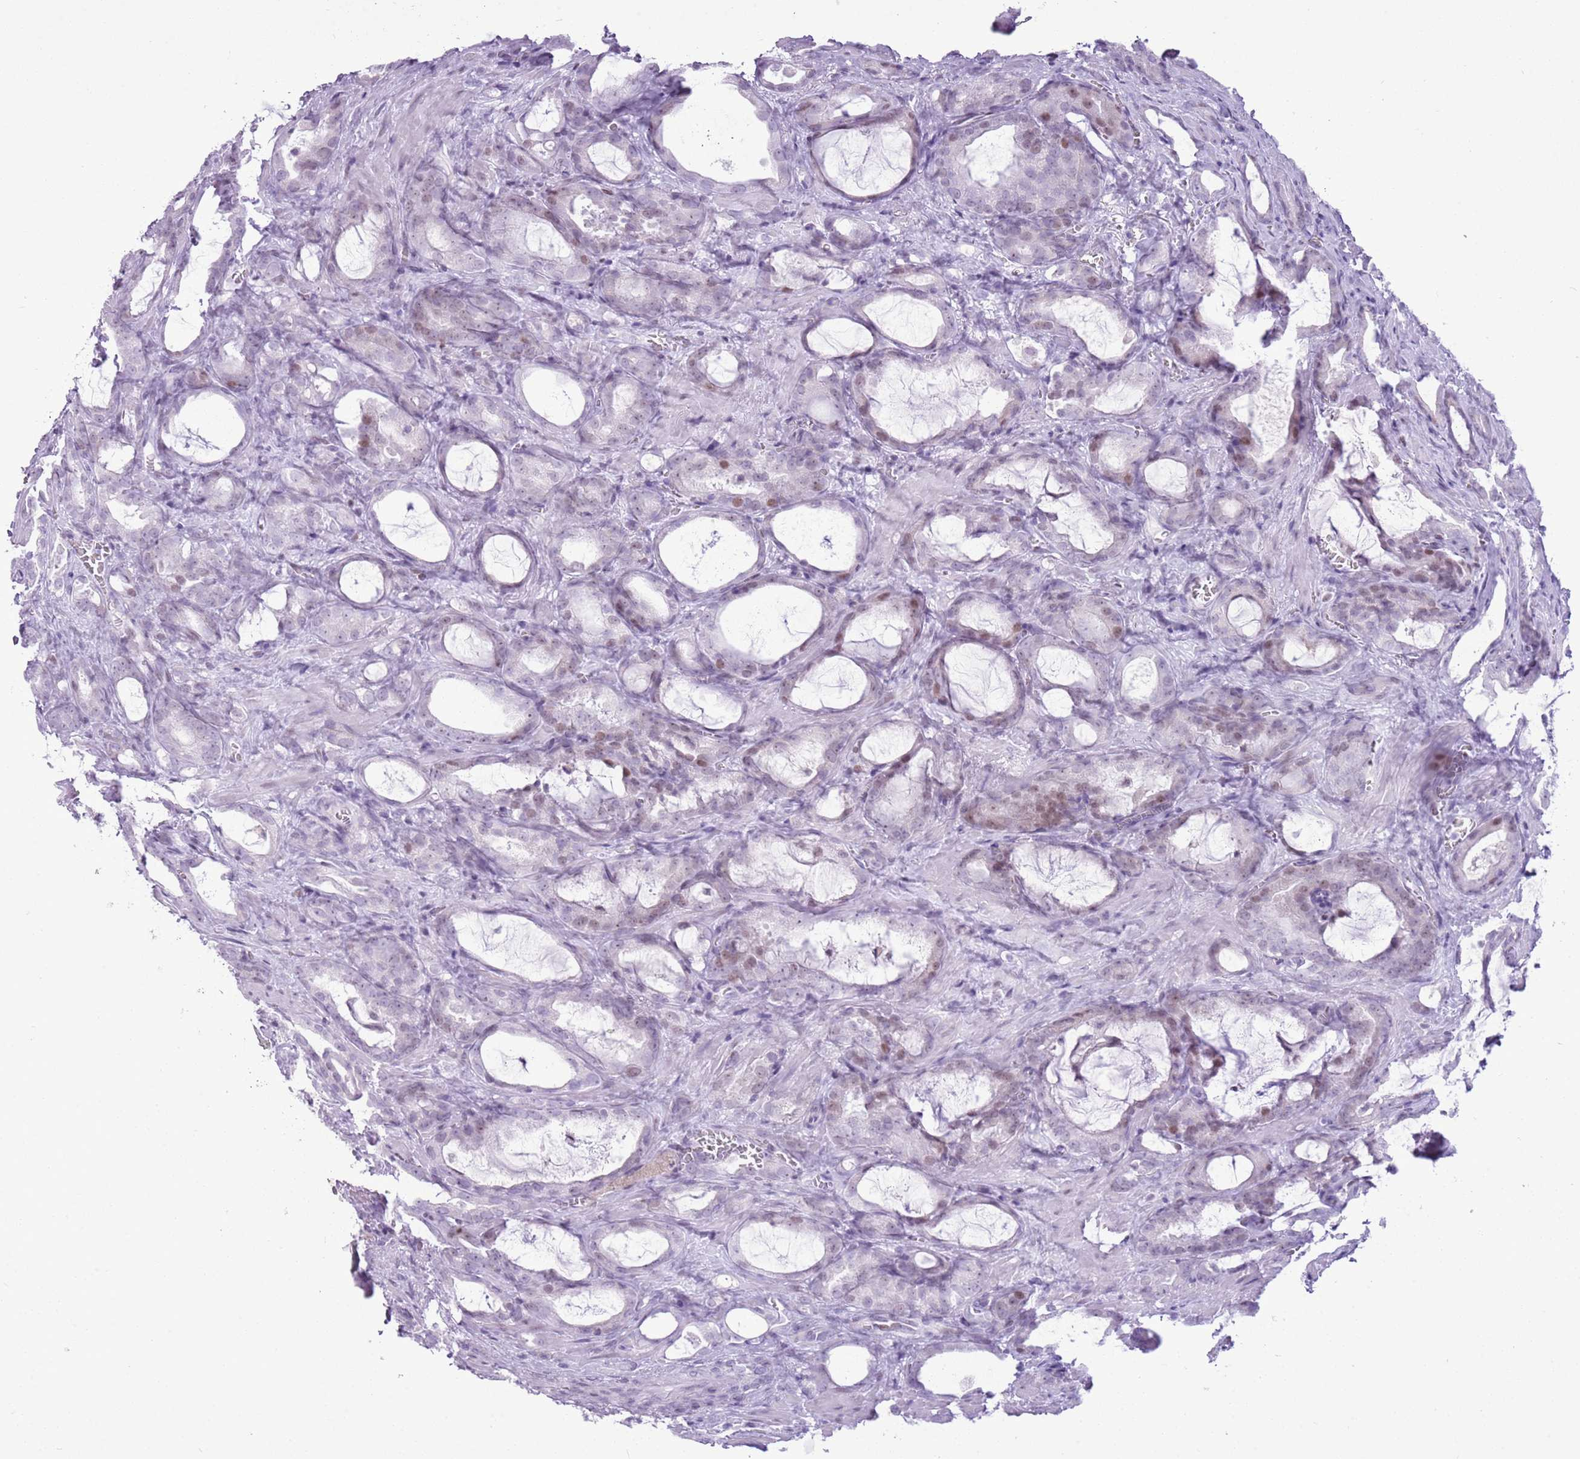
{"staining": {"intensity": "weak", "quantity": "<25%", "location": "nuclear"}, "tissue": "prostate cancer", "cell_type": "Tumor cells", "image_type": "cancer", "snomed": [{"axis": "morphology", "description": "Adenocarcinoma, High grade"}, {"axis": "topography", "description": "Prostate"}], "caption": "Immunohistochemical staining of human prostate adenocarcinoma (high-grade) demonstrates no significant staining in tumor cells.", "gene": "ASIP", "patient": {"sex": "male", "age": 72}}